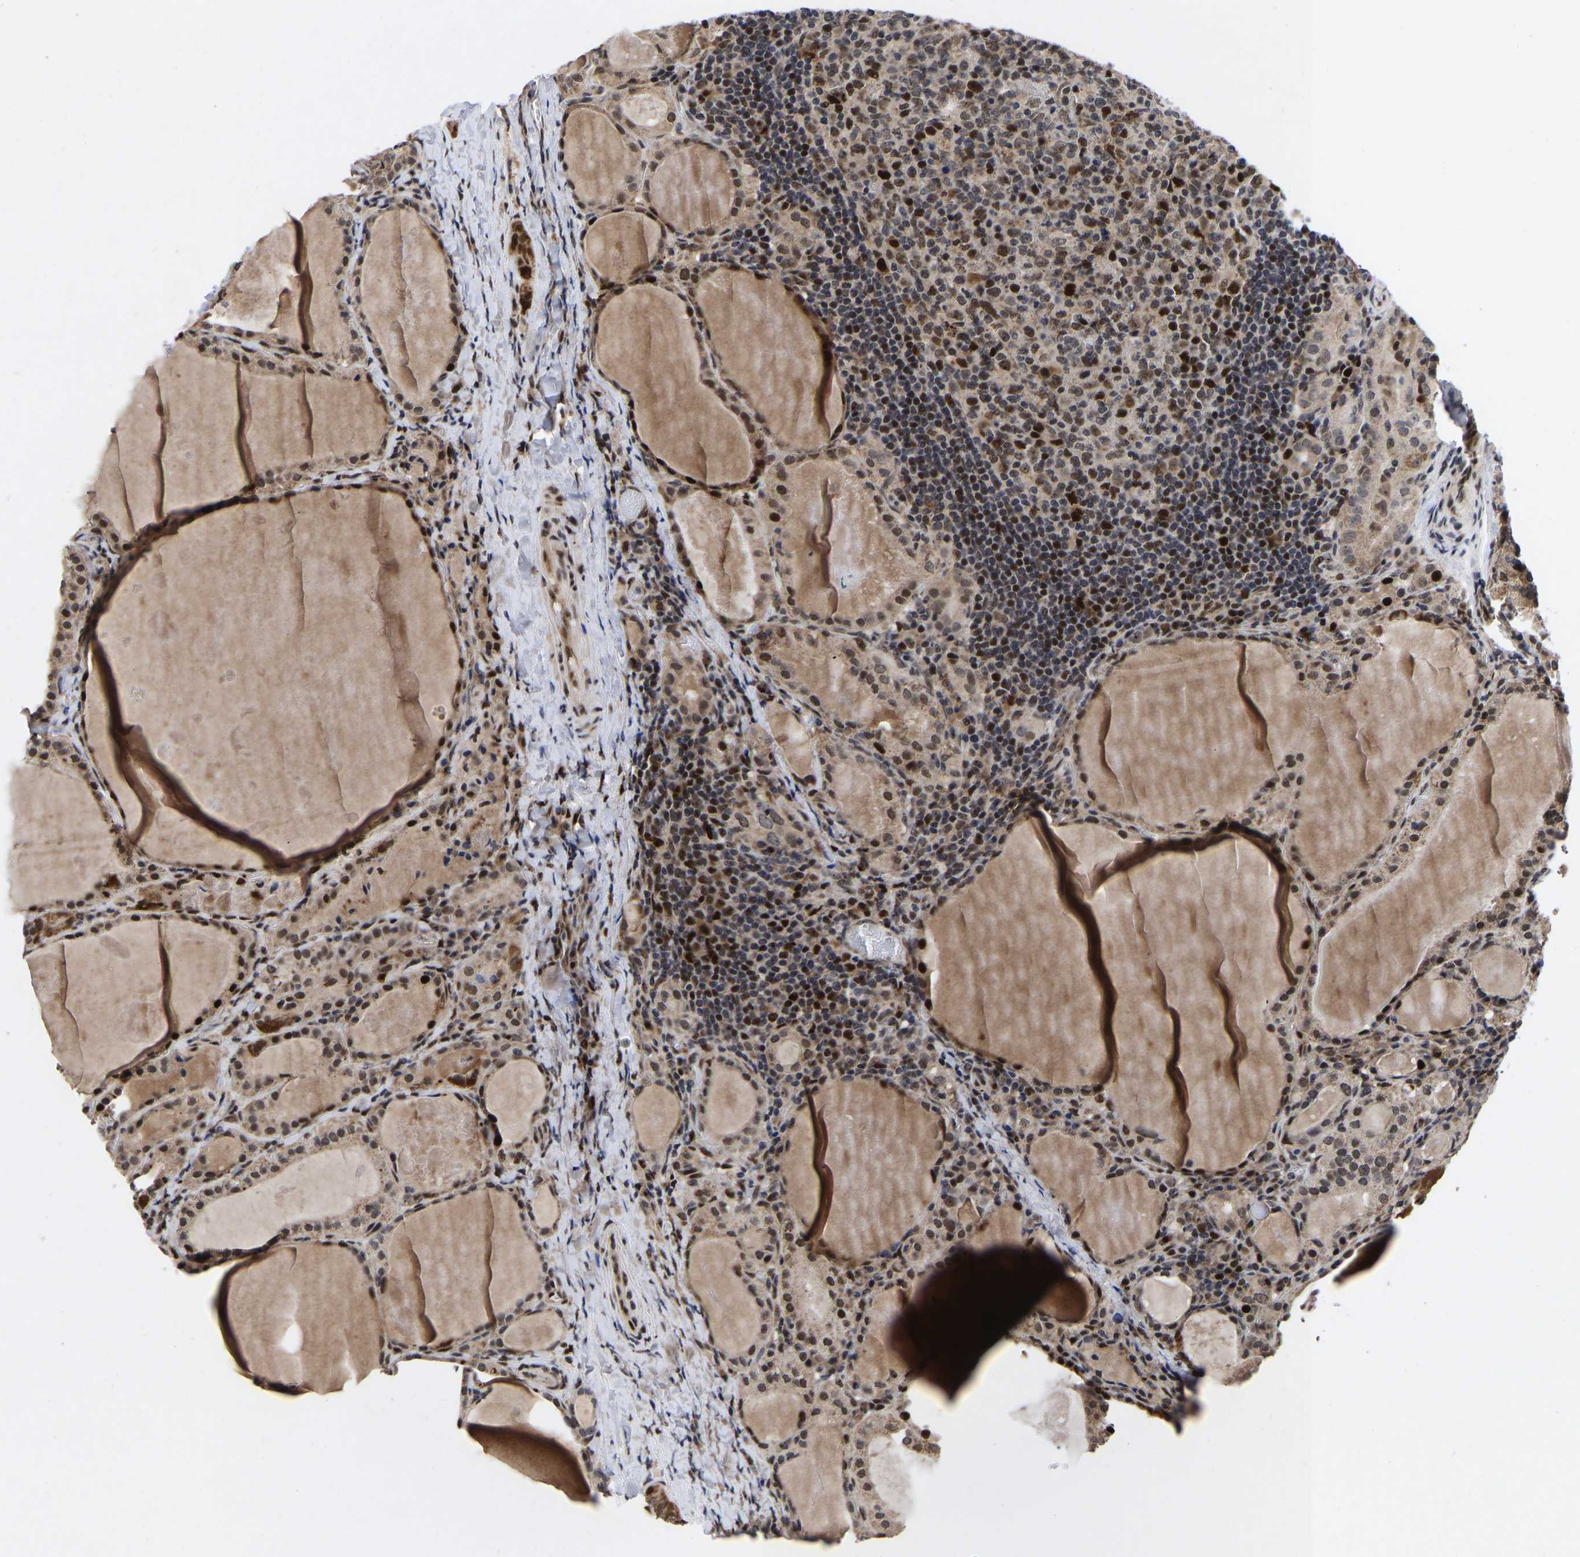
{"staining": {"intensity": "moderate", "quantity": ">75%", "location": "cytoplasmic/membranous,nuclear"}, "tissue": "thyroid cancer", "cell_type": "Tumor cells", "image_type": "cancer", "snomed": [{"axis": "morphology", "description": "Papillary adenocarcinoma, NOS"}, {"axis": "topography", "description": "Thyroid gland"}], "caption": "DAB immunohistochemical staining of papillary adenocarcinoma (thyroid) exhibits moderate cytoplasmic/membranous and nuclear protein expression in about >75% of tumor cells. (IHC, brightfield microscopy, high magnification).", "gene": "JUNB", "patient": {"sex": "female", "age": 42}}